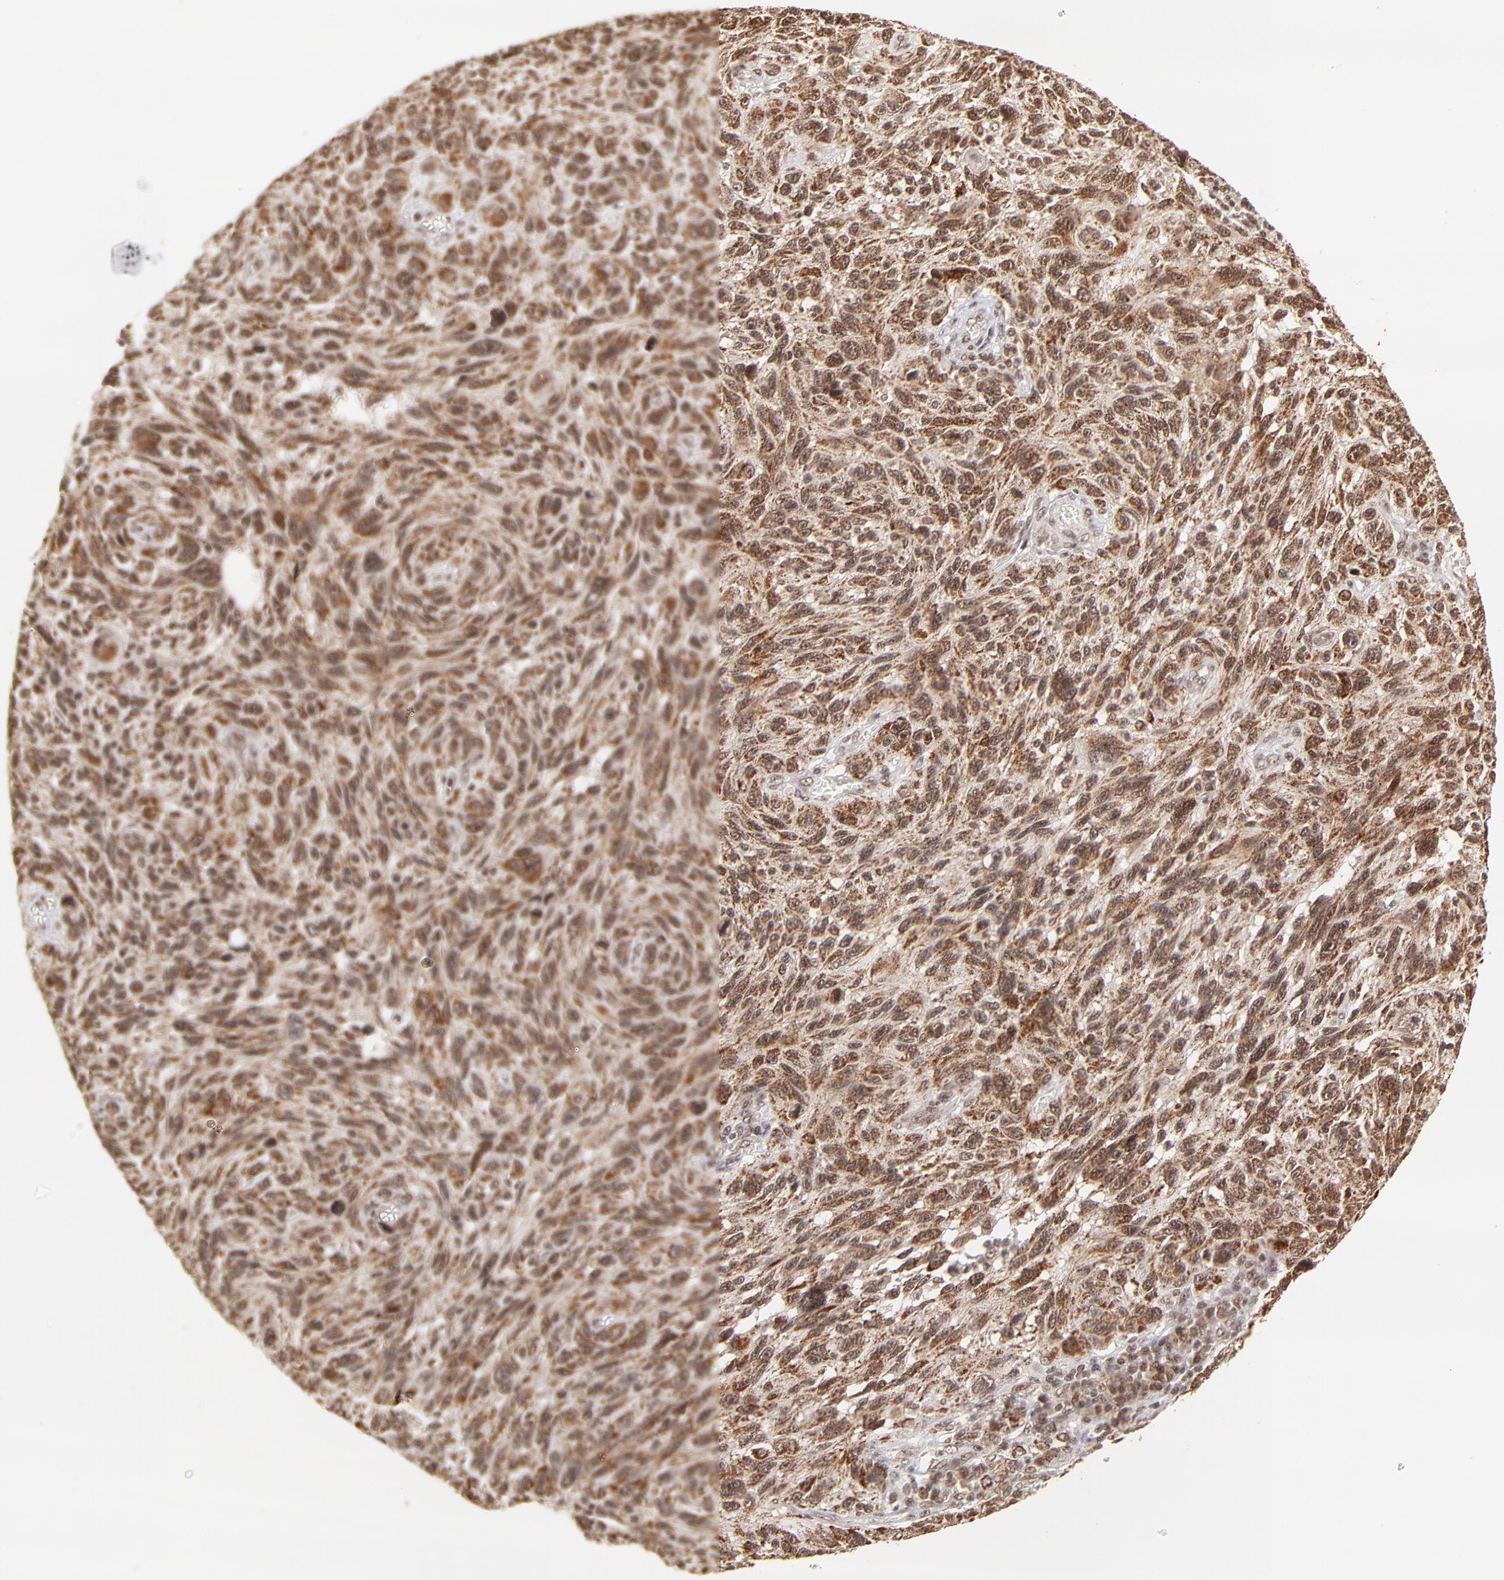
{"staining": {"intensity": "strong", "quantity": ">75%", "location": "cytoplasmic/membranous,nuclear"}, "tissue": "melanoma", "cell_type": "Tumor cells", "image_type": "cancer", "snomed": [{"axis": "morphology", "description": "Malignant melanoma, NOS"}, {"axis": "topography", "description": "Skin"}], "caption": "The immunohistochemical stain shows strong cytoplasmic/membranous and nuclear expression in tumor cells of melanoma tissue.", "gene": "MED15", "patient": {"sex": "male", "age": 53}}